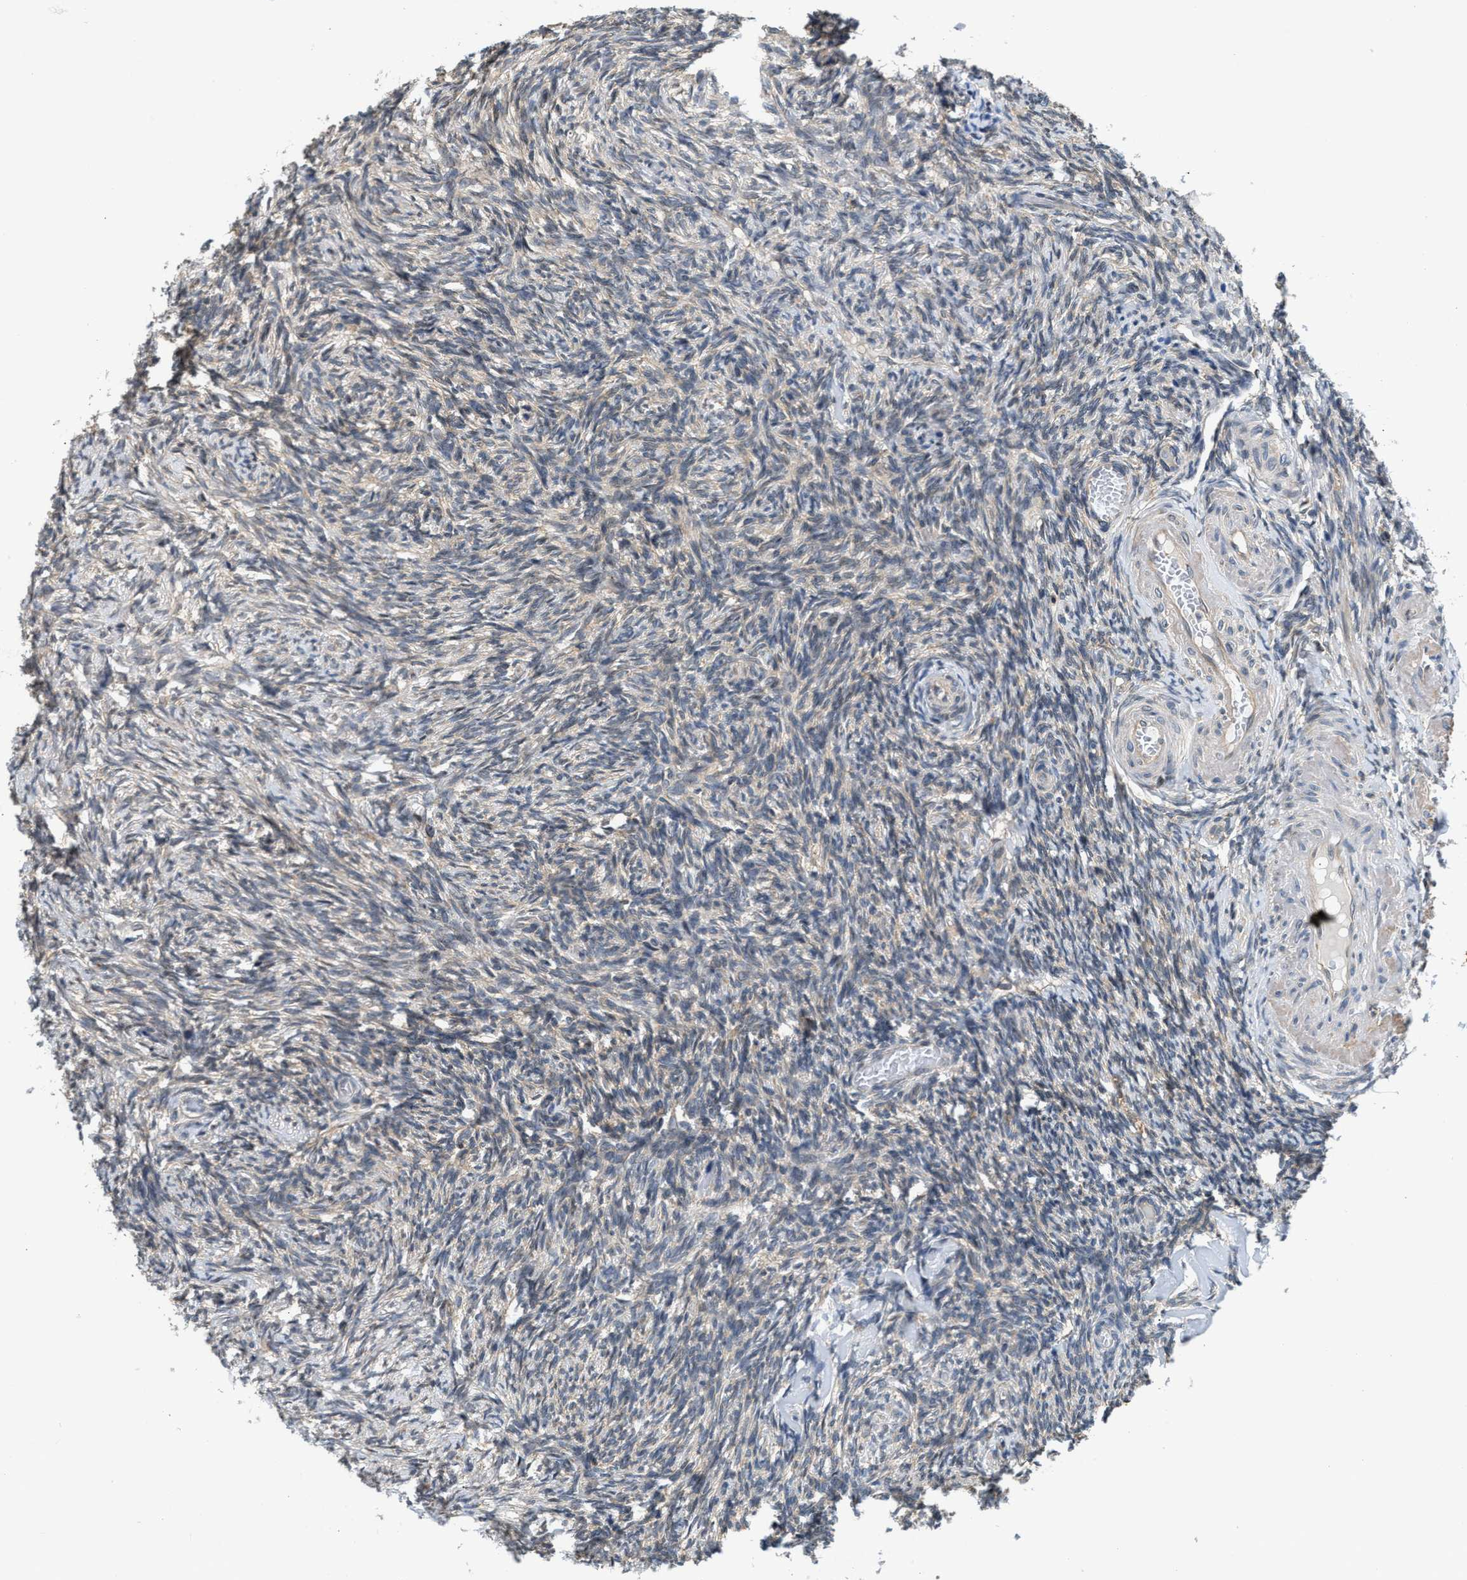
{"staining": {"intensity": "weak", "quantity": "25%-75%", "location": "cytoplasmic/membranous"}, "tissue": "ovary", "cell_type": "Ovarian stroma cells", "image_type": "normal", "snomed": [{"axis": "morphology", "description": "Normal tissue, NOS"}, {"axis": "topography", "description": "Ovary"}], "caption": "A brown stain labels weak cytoplasmic/membranous positivity of a protein in ovarian stroma cells of normal human ovary. Nuclei are stained in blue.", "gene": "RAB29", "patient": {"sex": "female", "age": 60}}